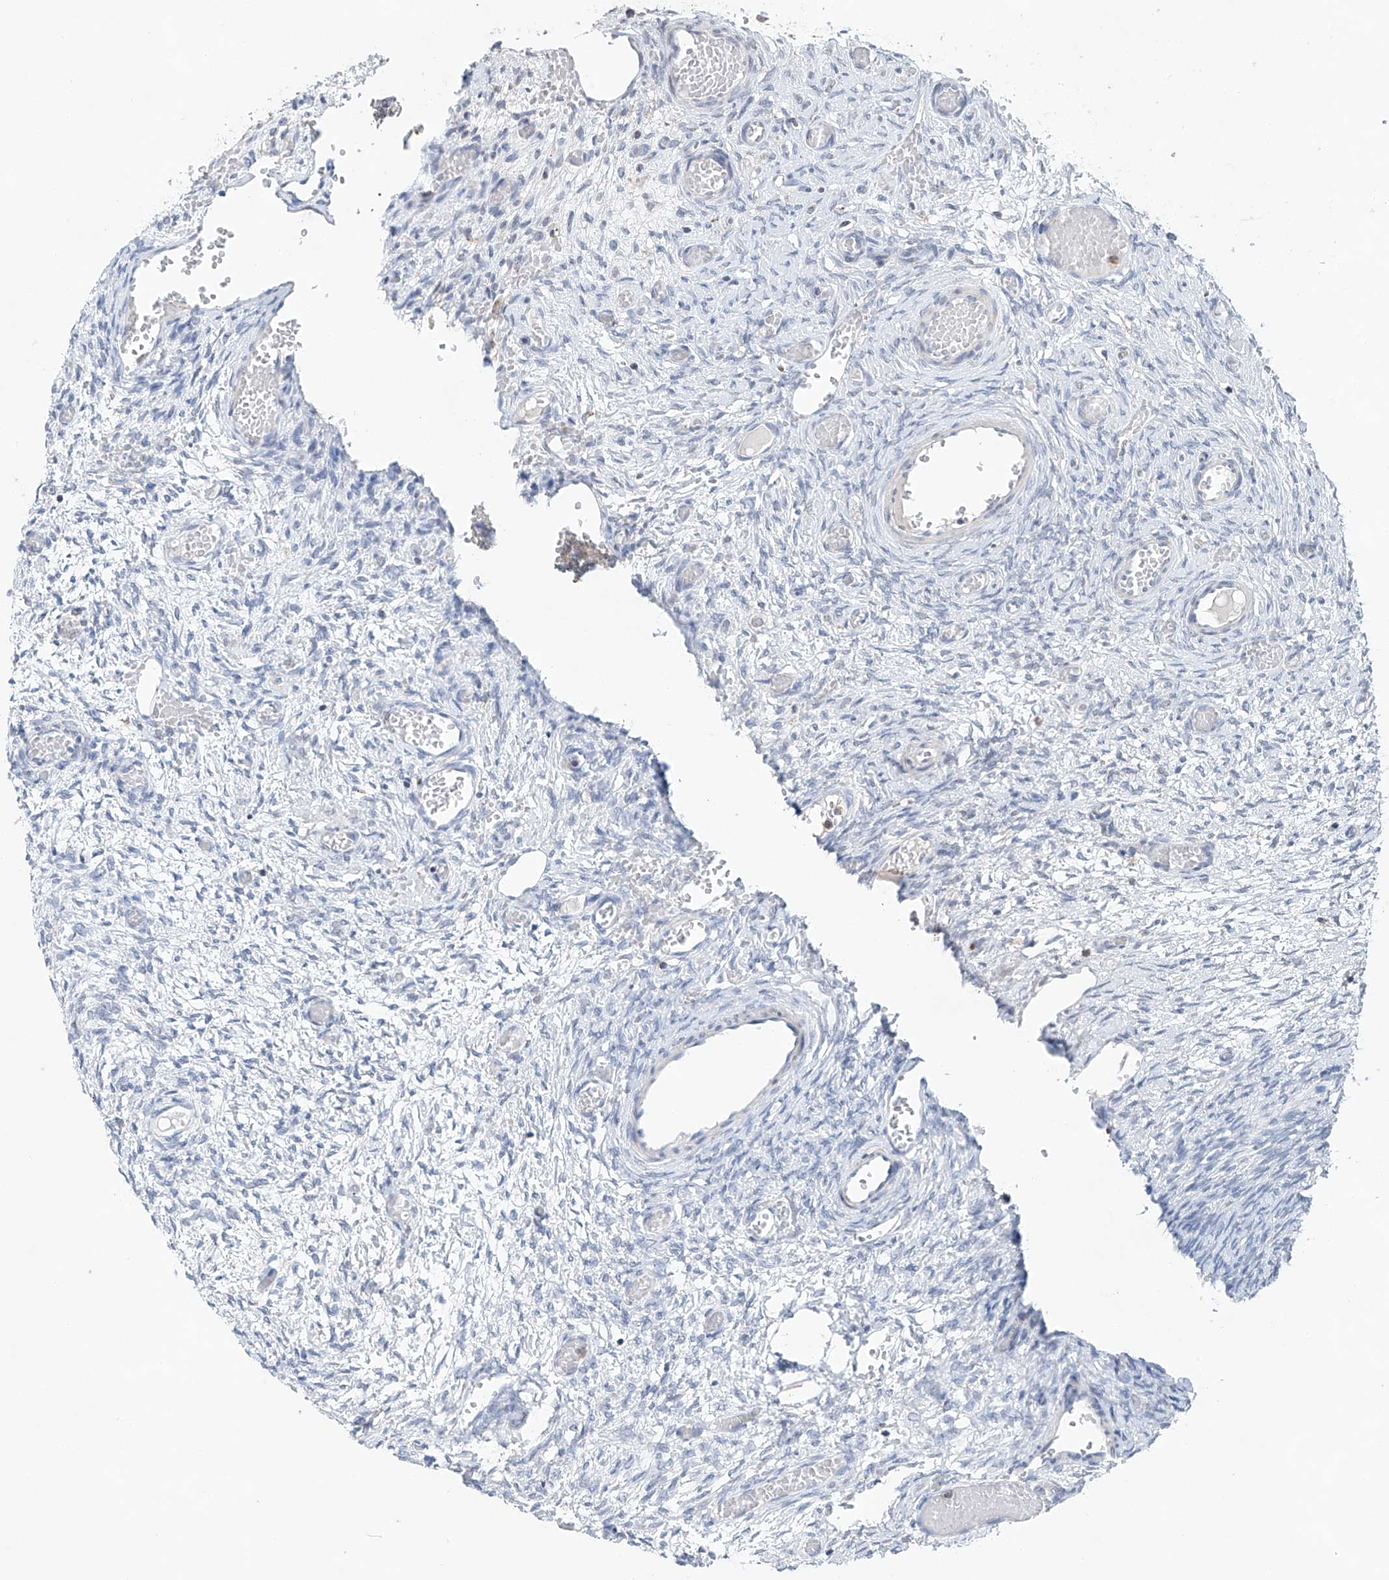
{"staining": {"intensity": "negative", "quantity": "none", "location": "none"}, "tissue": "ovary", "cell_type": "Ovarian stroma cells", "image_type": "normal", "snomed": [{"axis": "morphology", "description": "Adenocarcinoma, NOS"}, {"axis": "topography", "description": "Endometrium"}], "caption": "Histopathology image shows no protein staining in ovarian stroma cells of benign ovary. (Brightfield microscopy of DAB (3,3'-diaminobenzidine) immunohistochemistry at high magnification).", "gene": "KLF15", "patient": {"sex": "female", "age": 32}}